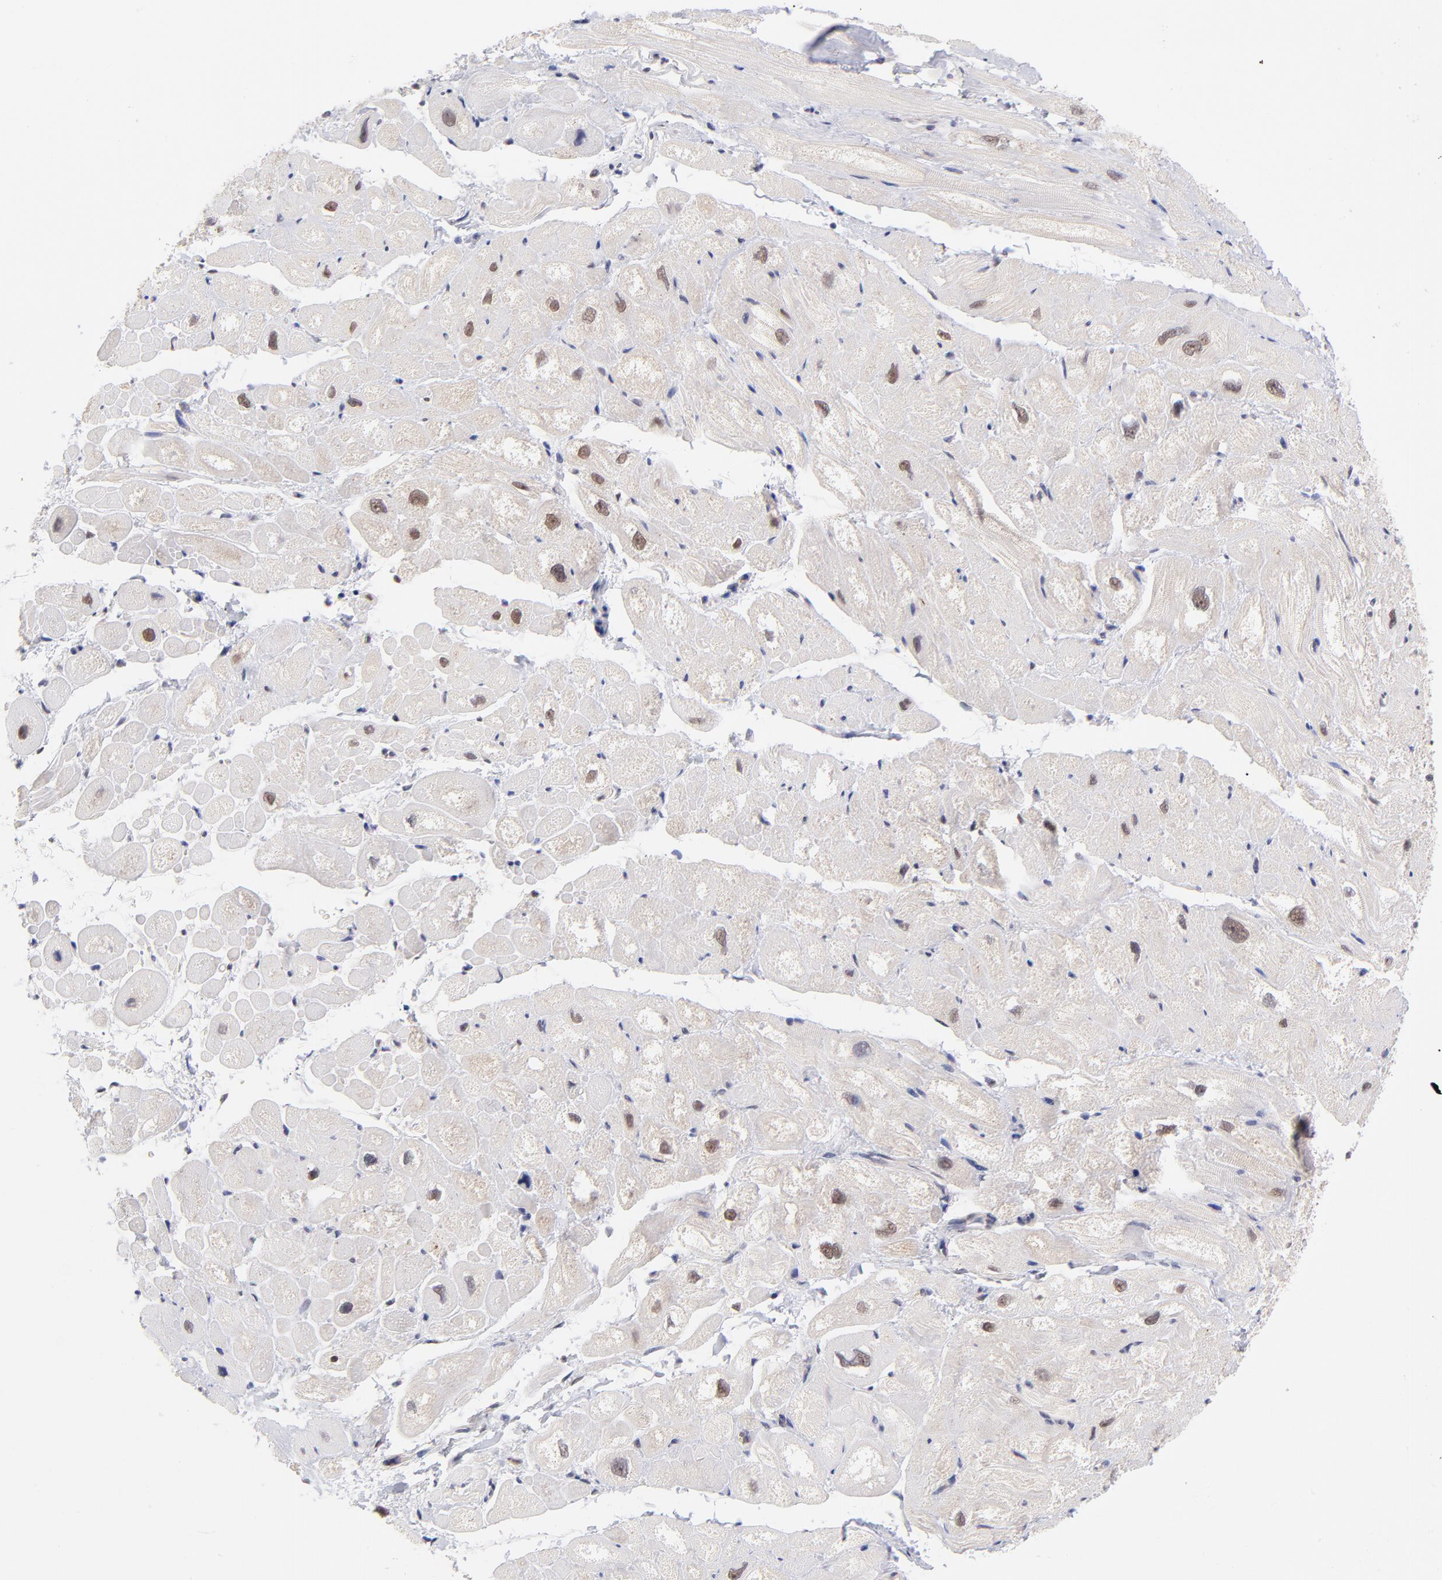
{"staining": {"intensity": "moderate", "quantity": ">75%", "location": "nuclear"}, "tissue": "heart muscle", "cell_type": "Cardiomyocytes", "image_type": "normal", "snomed": [{"axis": "morphology", "description": "Normal tissue, NOS"}, {"axis": "topography", "description": "Heart"}], "caption": "Approximately >75% of cardiomyocytes in benign human heart muscle reveal moderate nuclear protein positivity as visualized by brown immunohistochemical staining.", "gene": "UBE2E2", "patient": {"sex": "male", "age": 49}}